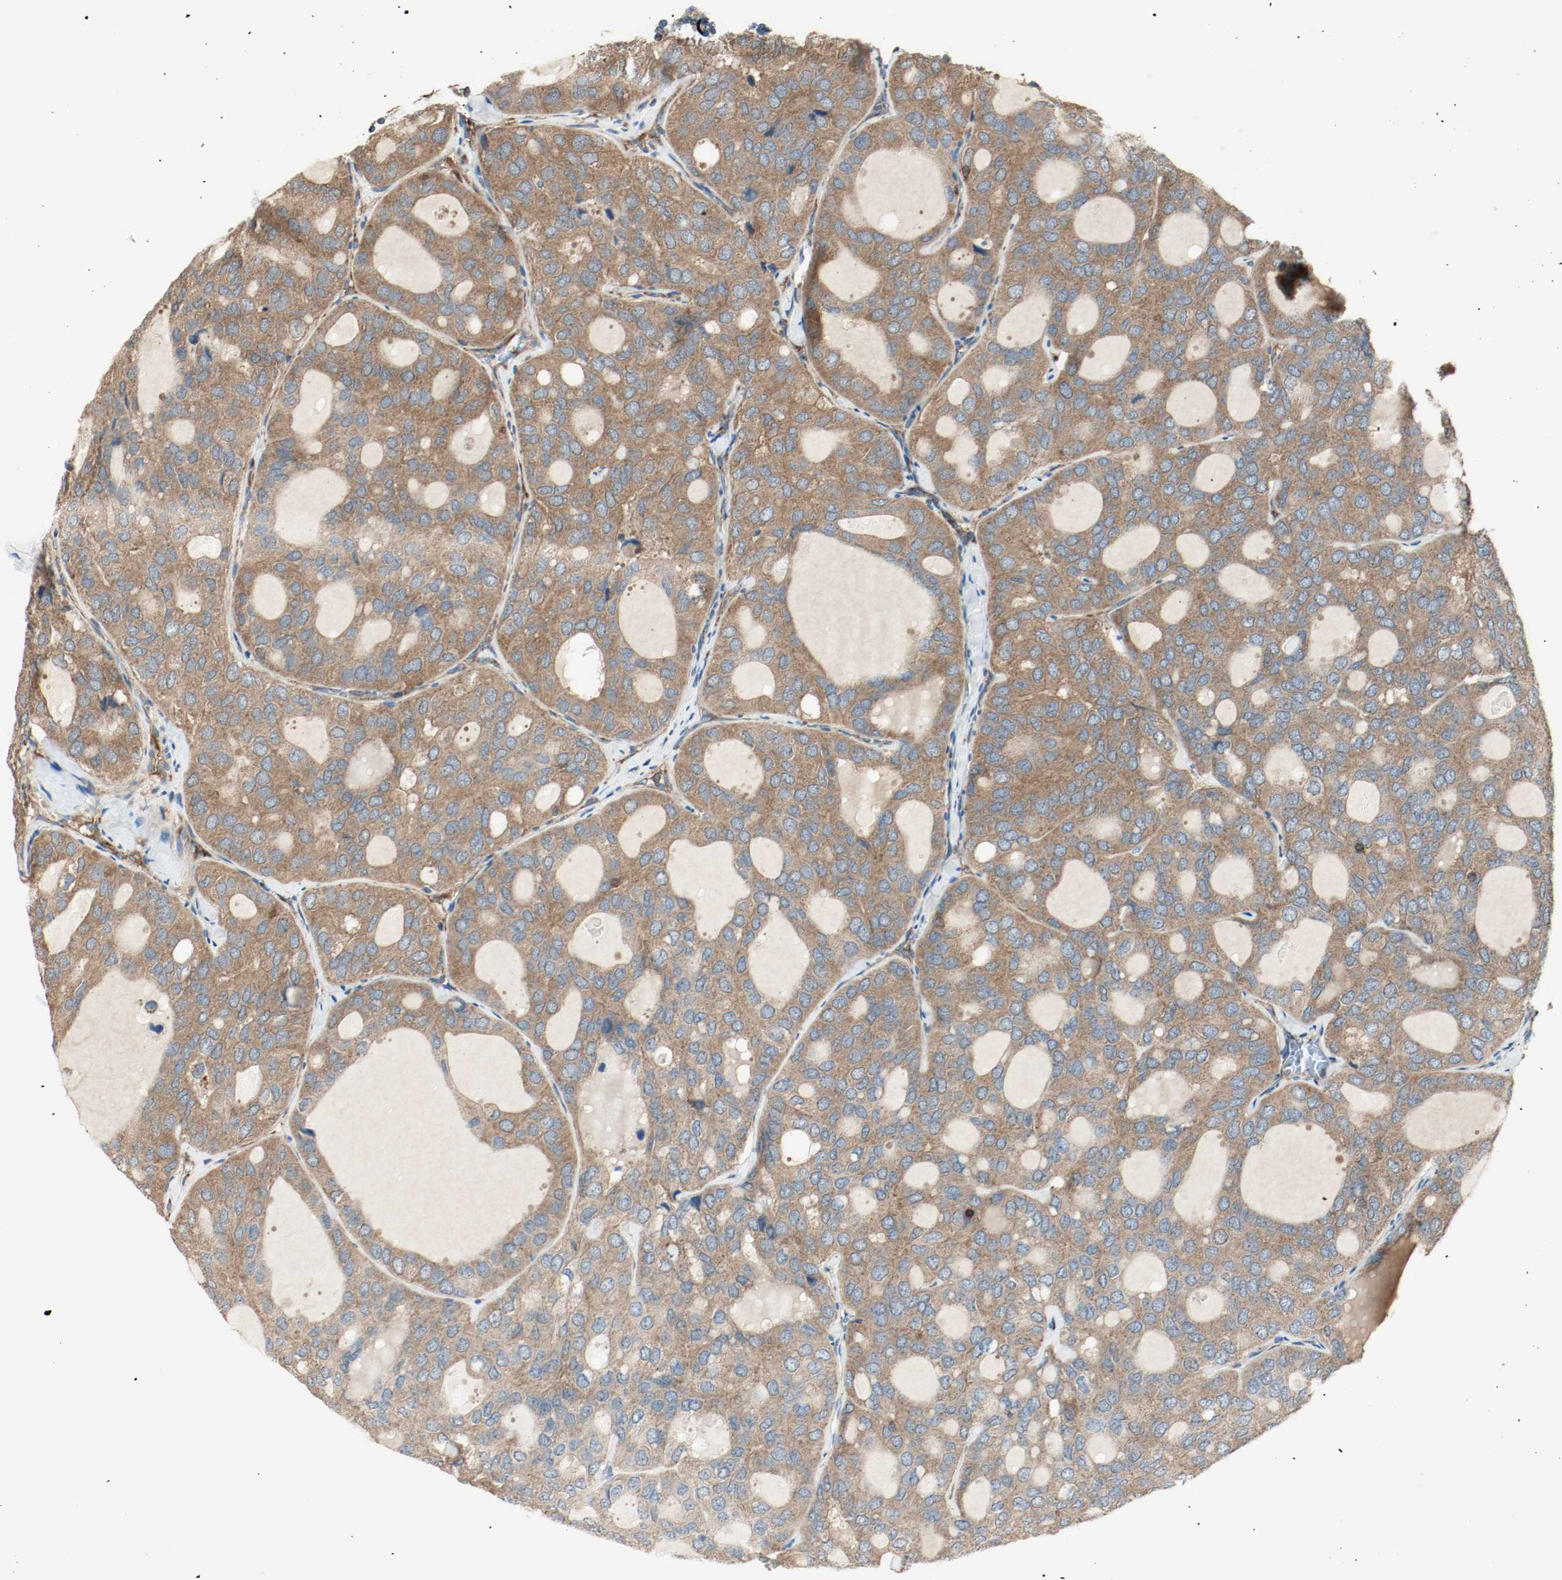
{"staining": {"intensity": "moderate", "quantity": ">75%", "location": "cytoplasmic/membranous"}, "tissue": "thyroid cancer", "cell_type": "Tumor cells", "image_type": "cancer", "snomed": [{"axis": "morphology", "description": "Follicular adenoma carcinoma, NOS"}, {"axis": "topography", "description": "Thyroid gland"}], "caption": "Protein expression analysis of thyroid cancer (follicular adenoma carcinoma) exhibits moderate cytoplasmic/membranous staining in approximately >75% of tumor cells.", "gene": "PLCG1", "patient": {"sex": "male", "age": 75}}